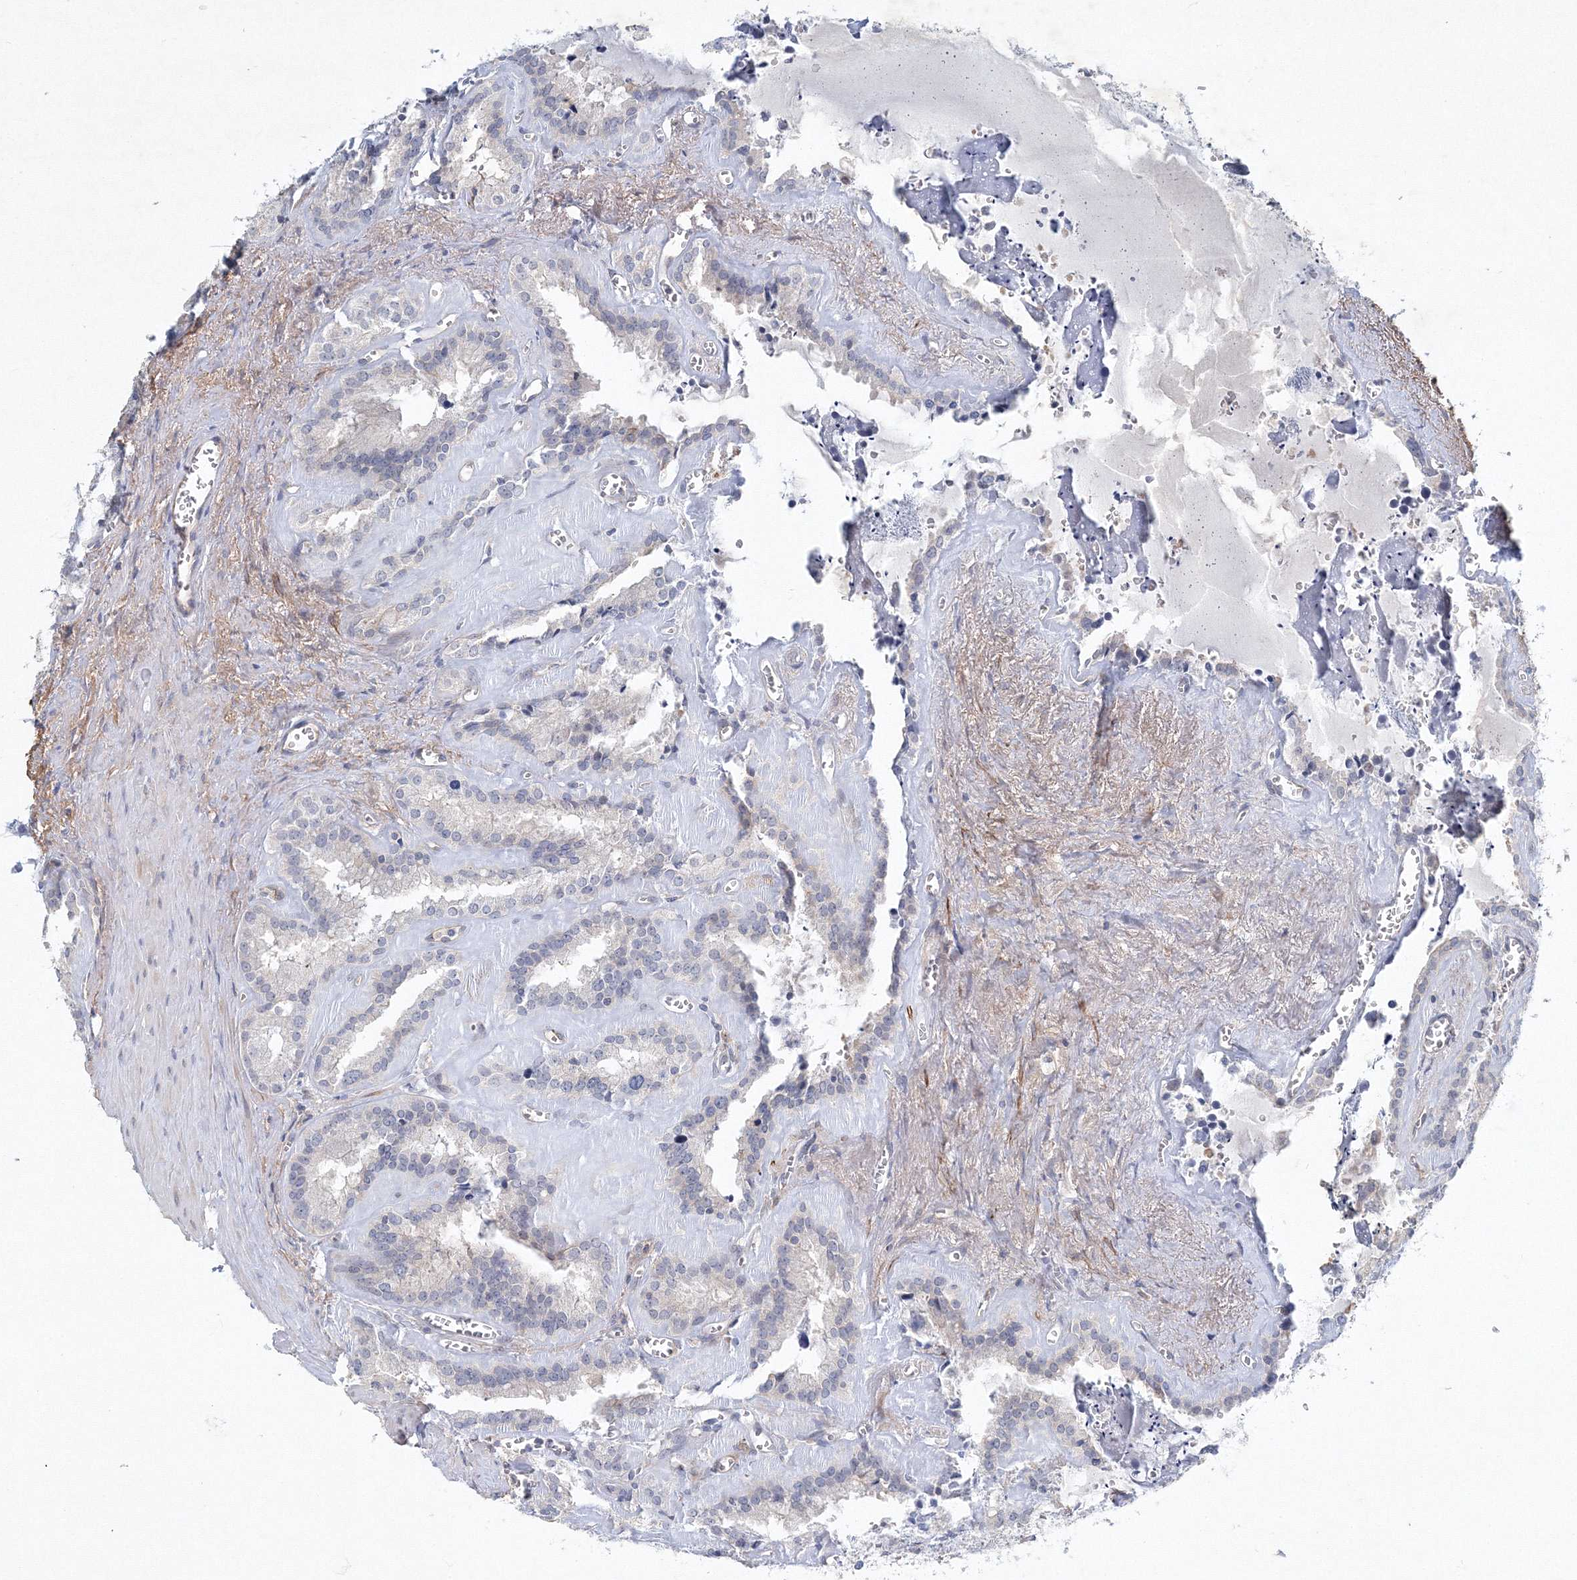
{"staining": {"intensity": "weak", "quantity": "<25%", "location": "cytoplasmic/membranous"}, "tissue": "seminal vesicle", "cell_type": "Glandular cells", "image_type": "normal", "snomed": [{"axis": "morphology", "description": "Normal tissue, NOS"}, {"axis": "topography", "description": "Prostate"}, {"axis": "topography", "description": "Seminal veicle"}], "caption": "High magnification brightfield microscopy of normal seminal vesicle stained with DAB (brown) and counterstained with hematoxylin (blue): glandular cells show no significant staining. (DAB IHC visualized using brightfield microscopy, high magnification).", "gene": "SH3BP5", "patient": {"sex": "male", "age": 59}}